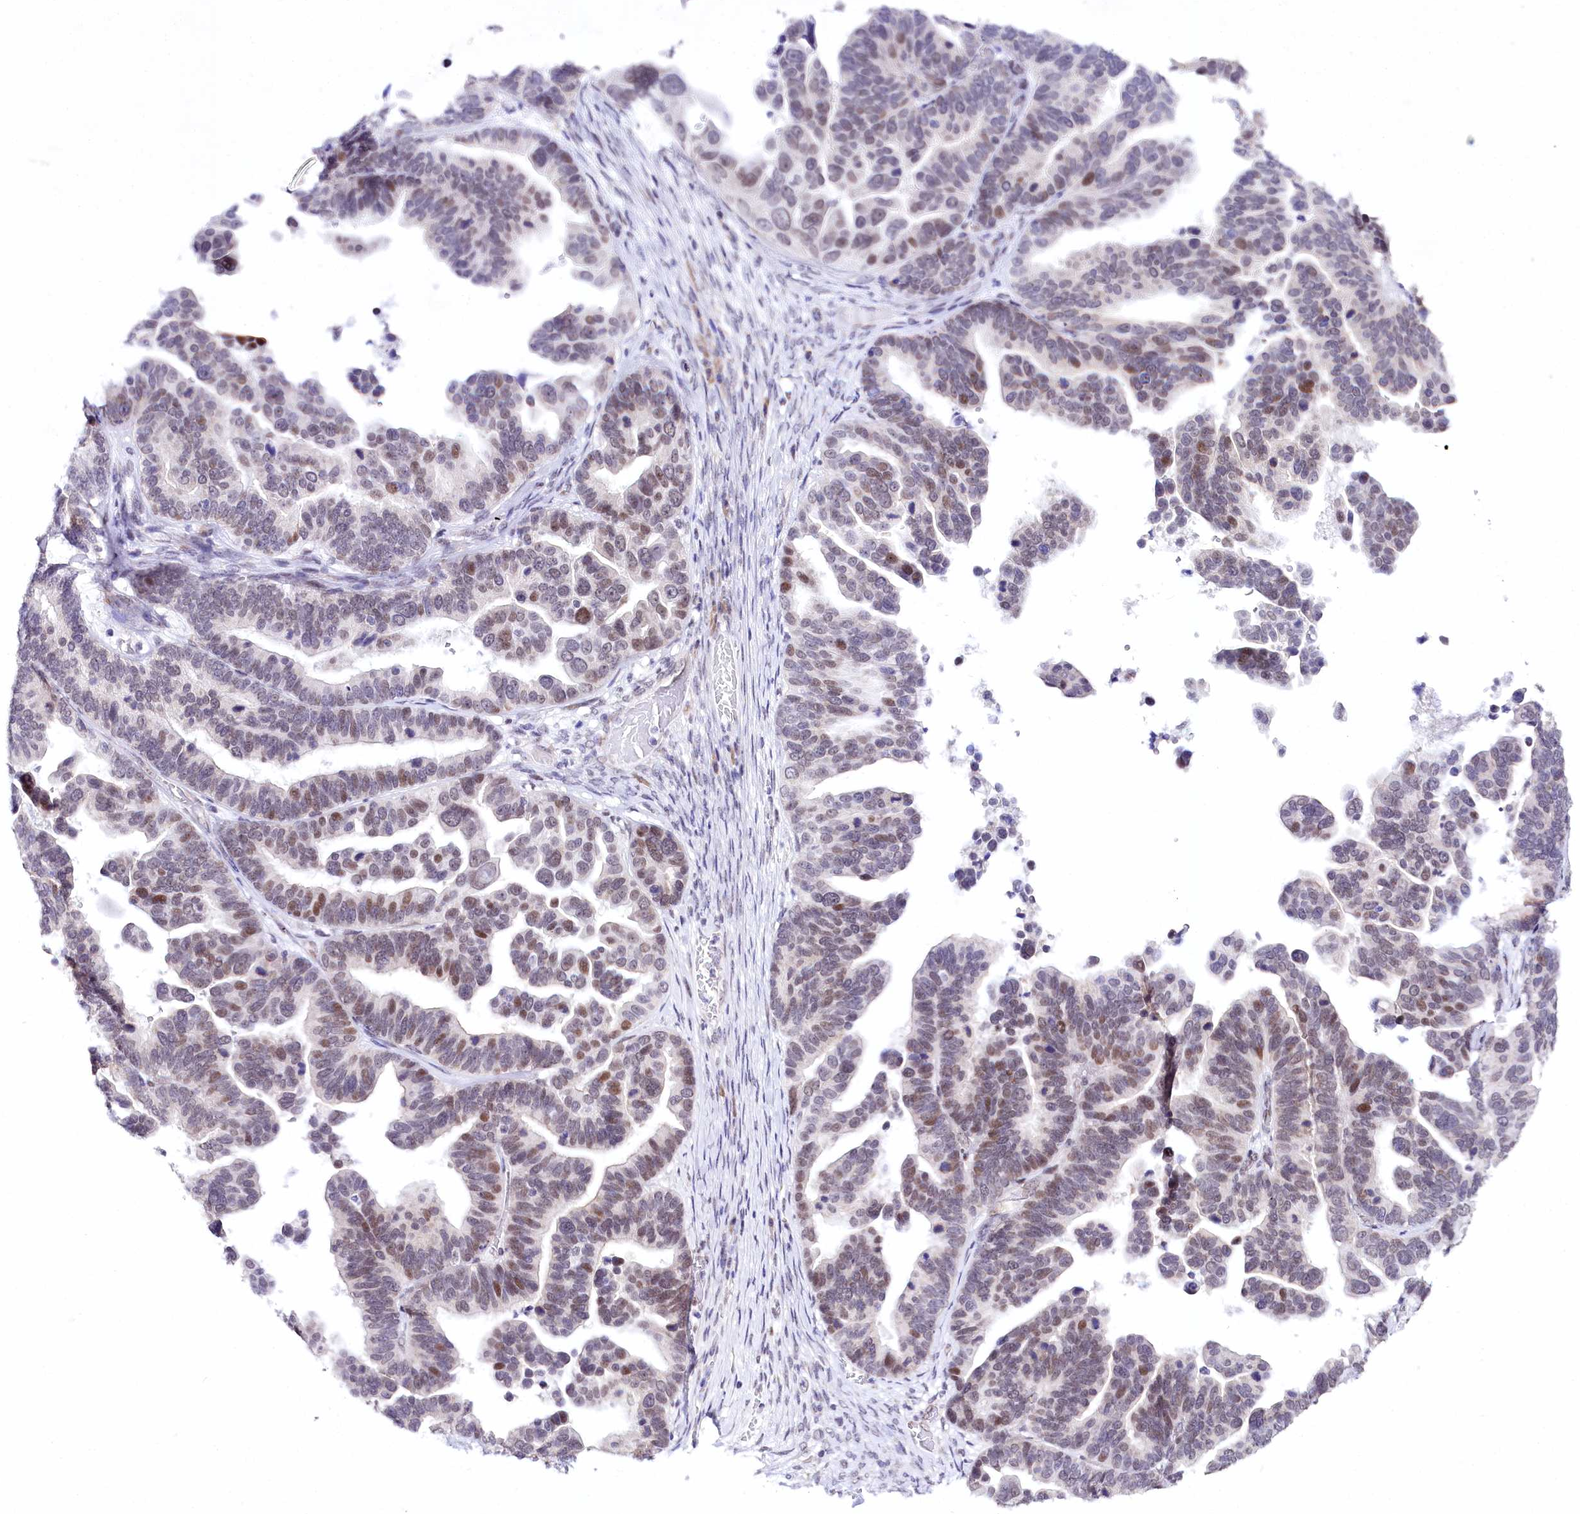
{"staining": {"intensity": "moderate", "quantity": "25%-75%", "location": "nuclear"}, "tissue": "ovarian cancer", "cell_type": "Tumor cells", "image_type": "cancer", "snomed": [{"axis": "morphology", "description": "Cystadenocarcinoma, serous, NOS"}, {"axis": "topography", "description": "Ovary"}], "caption": "The immunohistochemical stain shows moderate nuclear staining in tumor cells of ovarian serous cystadenocarcinoma tissue.", "gene": "SPATS2", "patient": {"sex": "female", "age": 56}}